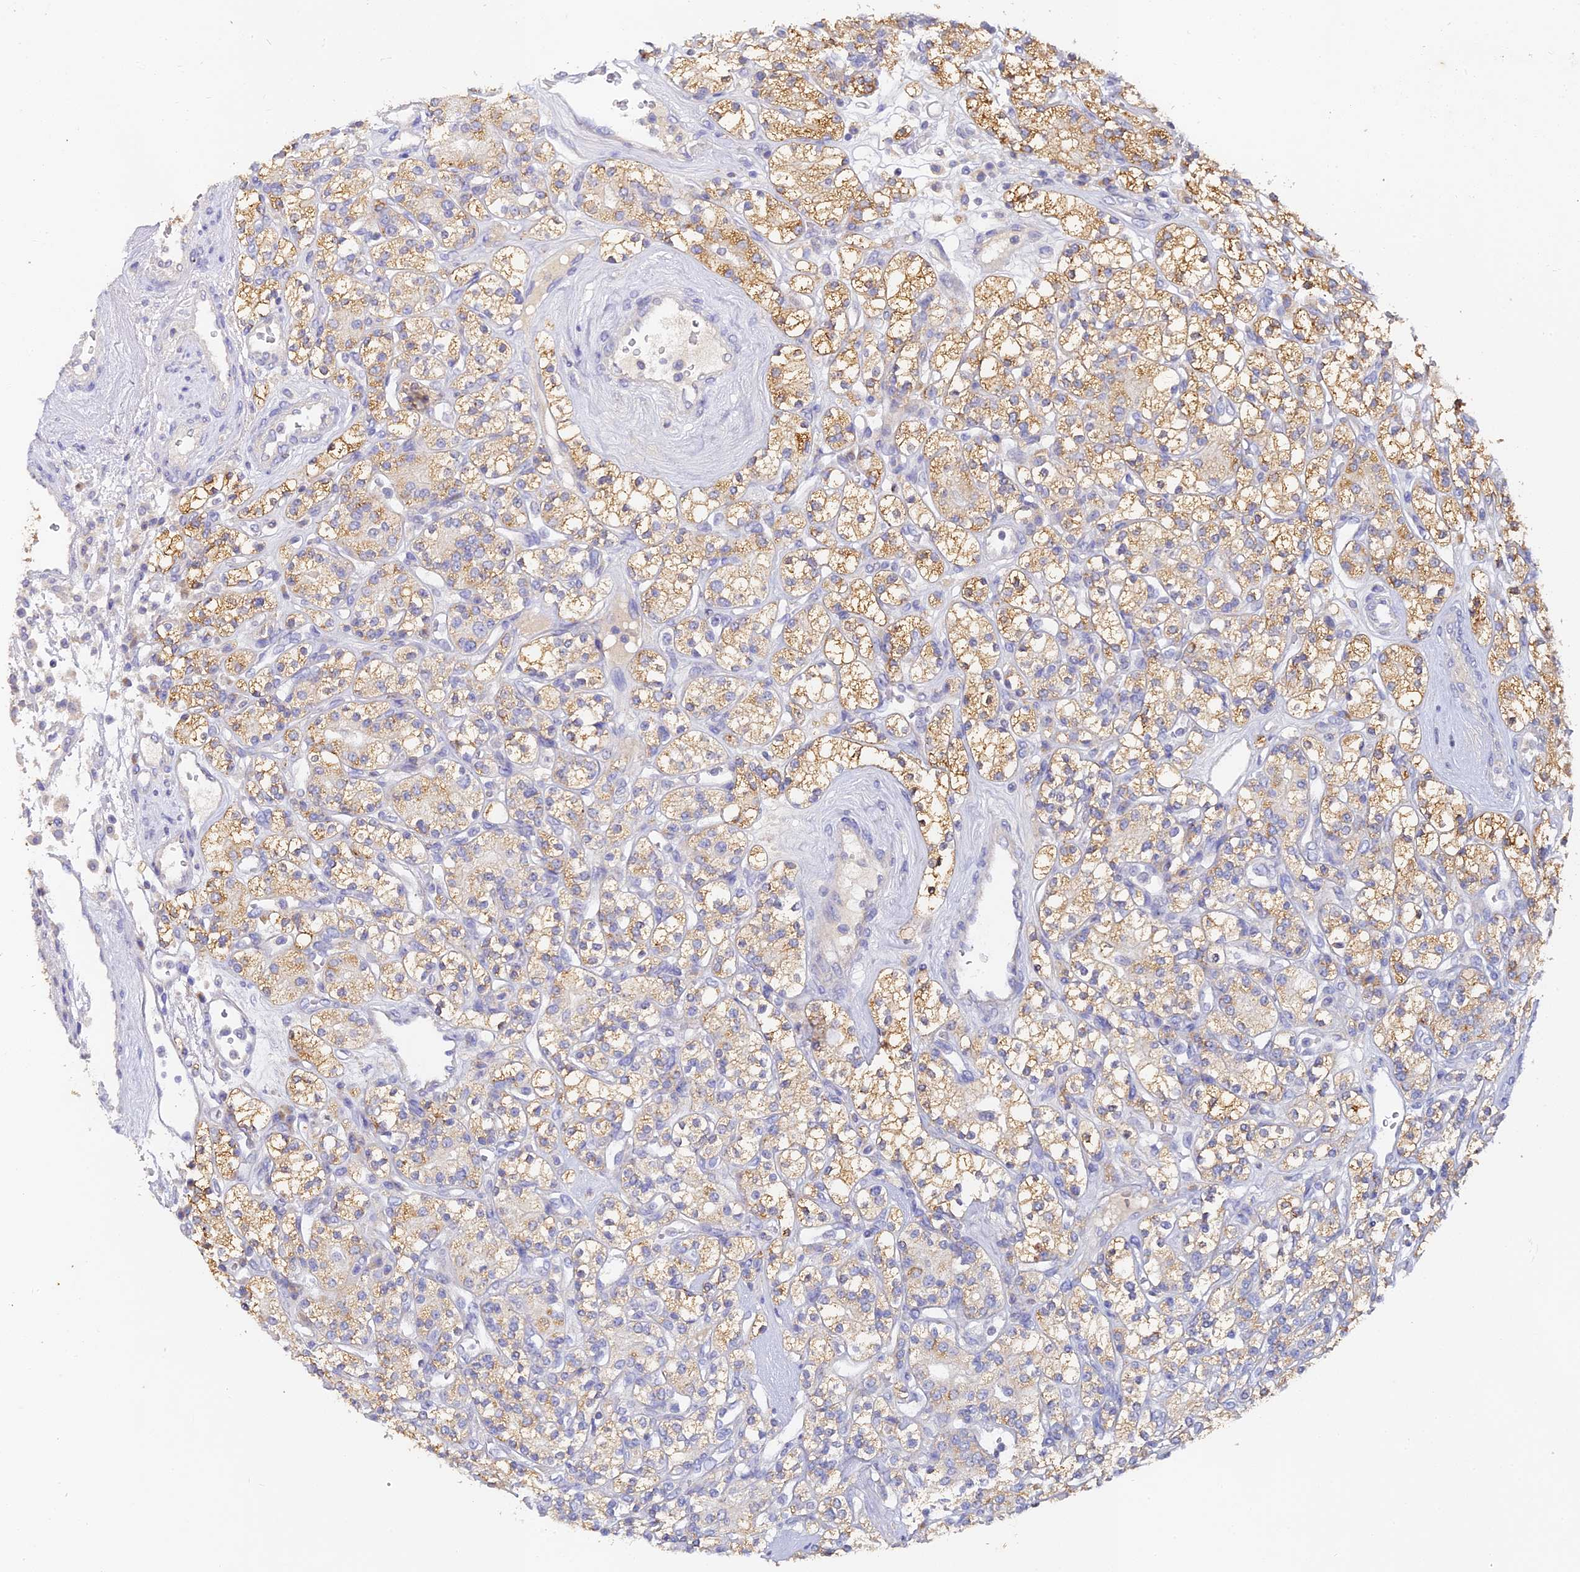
{"staining": {"intensity": "moderate", "quantity": ">75%", "location": "cytoplasmic/membranous"}, "tissue": "renal cancer", "cell_type": "Tumor cells", "image_type": "cancer", "snomed": [{"axis": "morphology", "description": "Adenocarcinoma, NOS"}, {"axis": "topography", "description": "Kidney"}], "caption": "High-magnification brightfield microscopy of renal cancer (adenocarcinoma) stained with DAB (3,3'-diaminobenzidine) (brown) and counterstained with hematoxylin (blue). tumor cells exhibit moderate cytoplasmic/membranous positivity is appreciated in about>75% of cells.", "gene": "DONSON", "patient": {"sex": "male", "age": 77}}